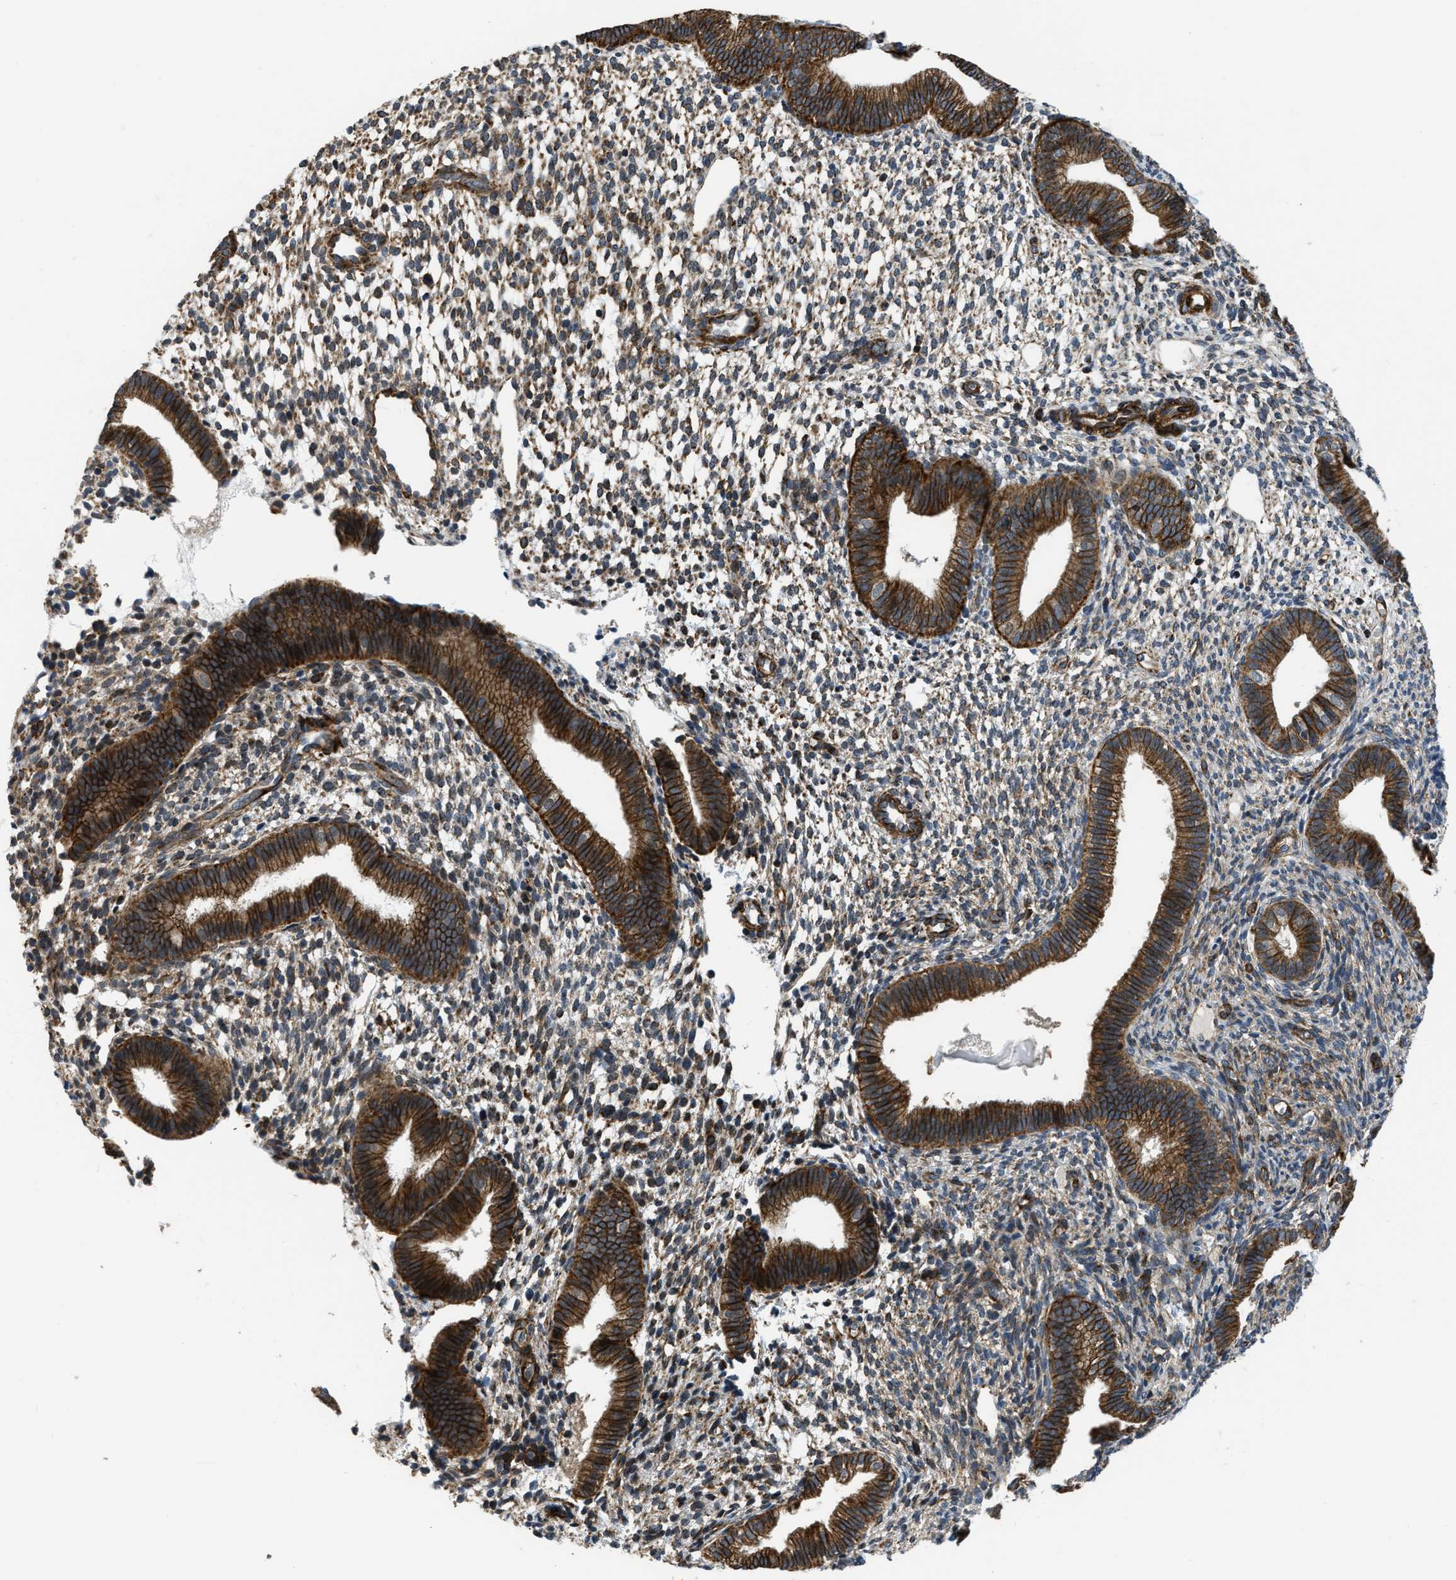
{"staining": {"intensity": "moderate", "quantity": "25%-75%", "location": "cytoplasmic/membranous"}, "tissue": "endometrium", "cell_type": "Cells in endometrial stroma", "image_type": "normal", "snomed": [{"axis": "morphology", "description": "Normal tissue, NOS"}, {"axis": "topography", "description": "Endometrium"}], "caption": "A brown stain highlights moderate cytoplasmic/membranous positivity of a protein in cells in endometrial stroma of benign endometrium. The protein is stained brown, and the nuclei are stained in blue (DAB (3,3'-diaminobenzidine) IHC with brightfield microscopy, high magnification).", "gene": "GSDME", "patient": {"sex": "female", "age": 46}}